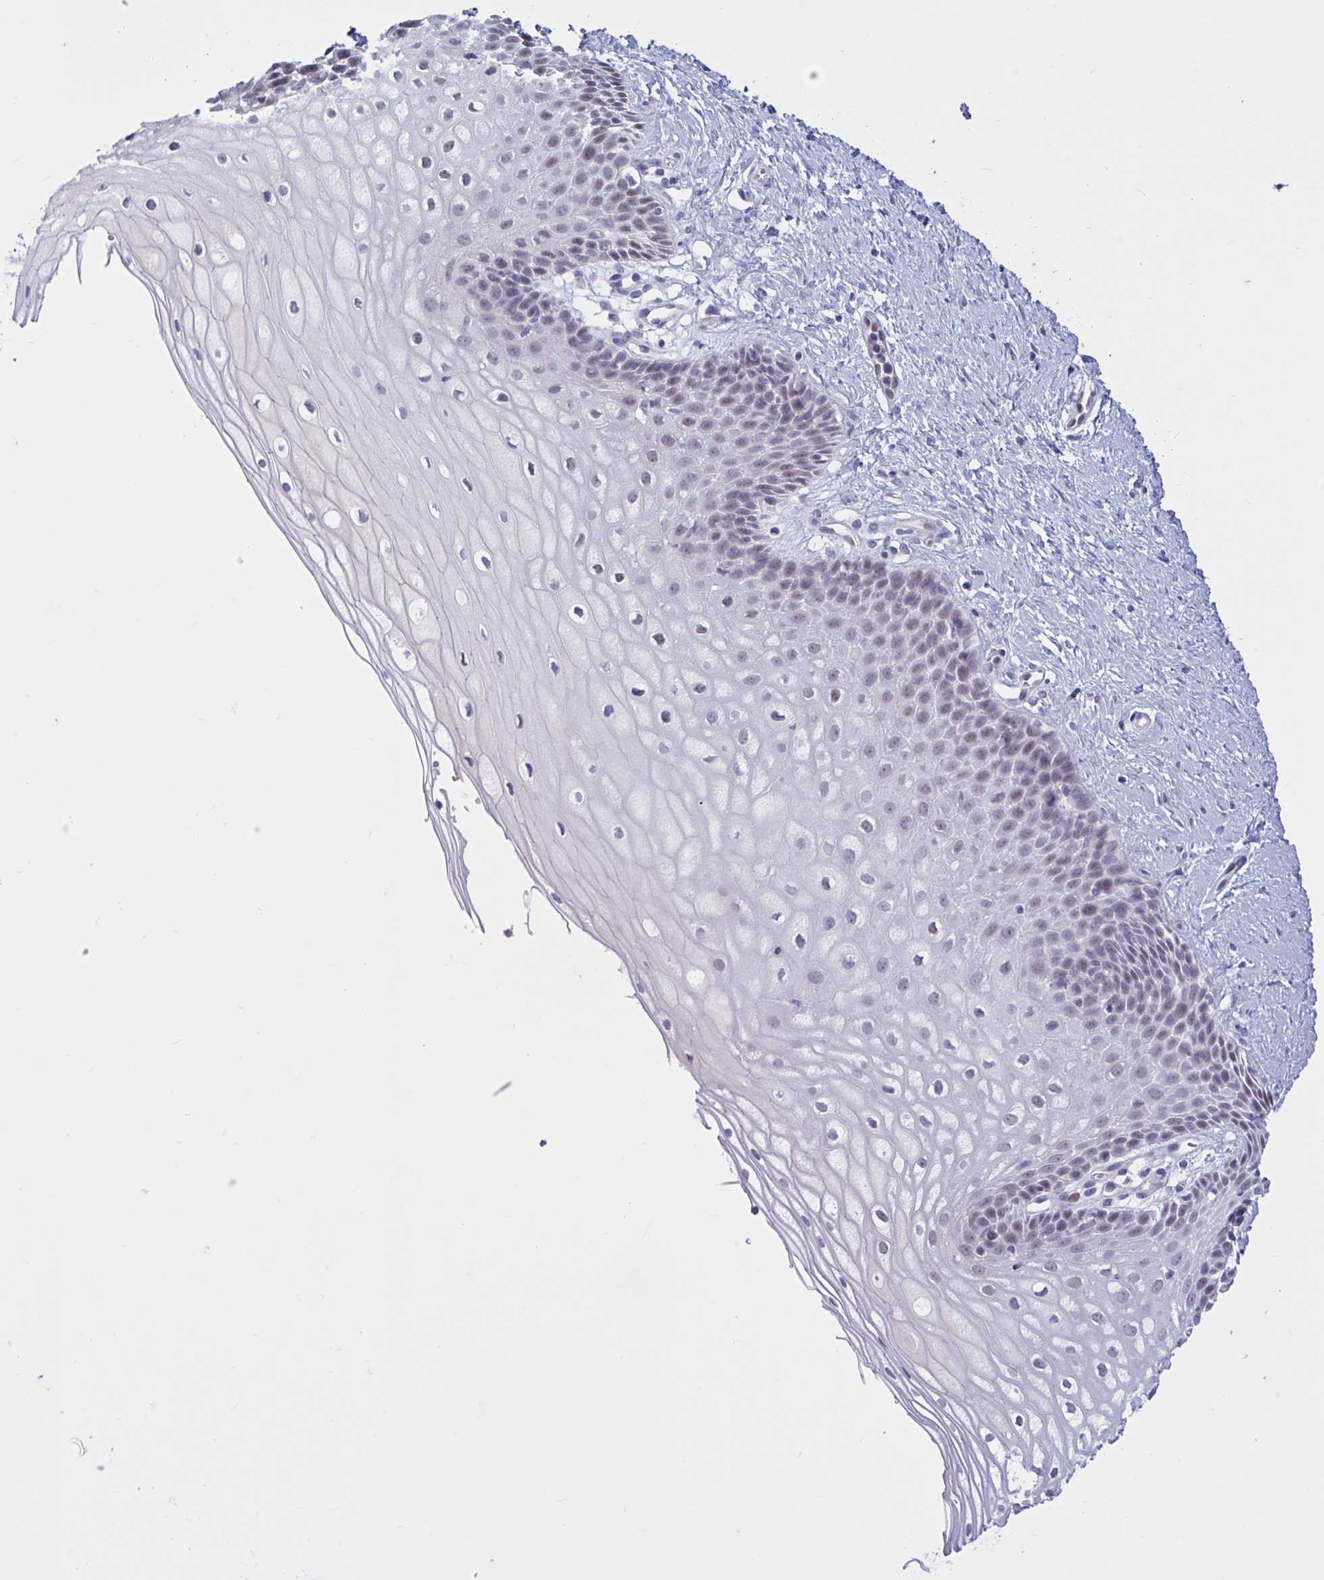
{"staining": {"intensity": "moderate", "quantity": ">75%", "location": "nuclear"}, "tissue": "cervix", "cell_type": "Glandular cells", "image_type": "normal", "snomed": [{"axis": "morphology", "description": "Normal tissue, NOS"}, {"axis": "topography", "description": "Cervix"}], "caption": "Immunohistochemistry (IHC) micrograph of benign cervix stained for a protein (brown), which exhibits medium levels of moderate nuclear staining in about >75% of glandular cells.", "gene": "RBL1", "patient": {"sex": "female", "age": 36}}